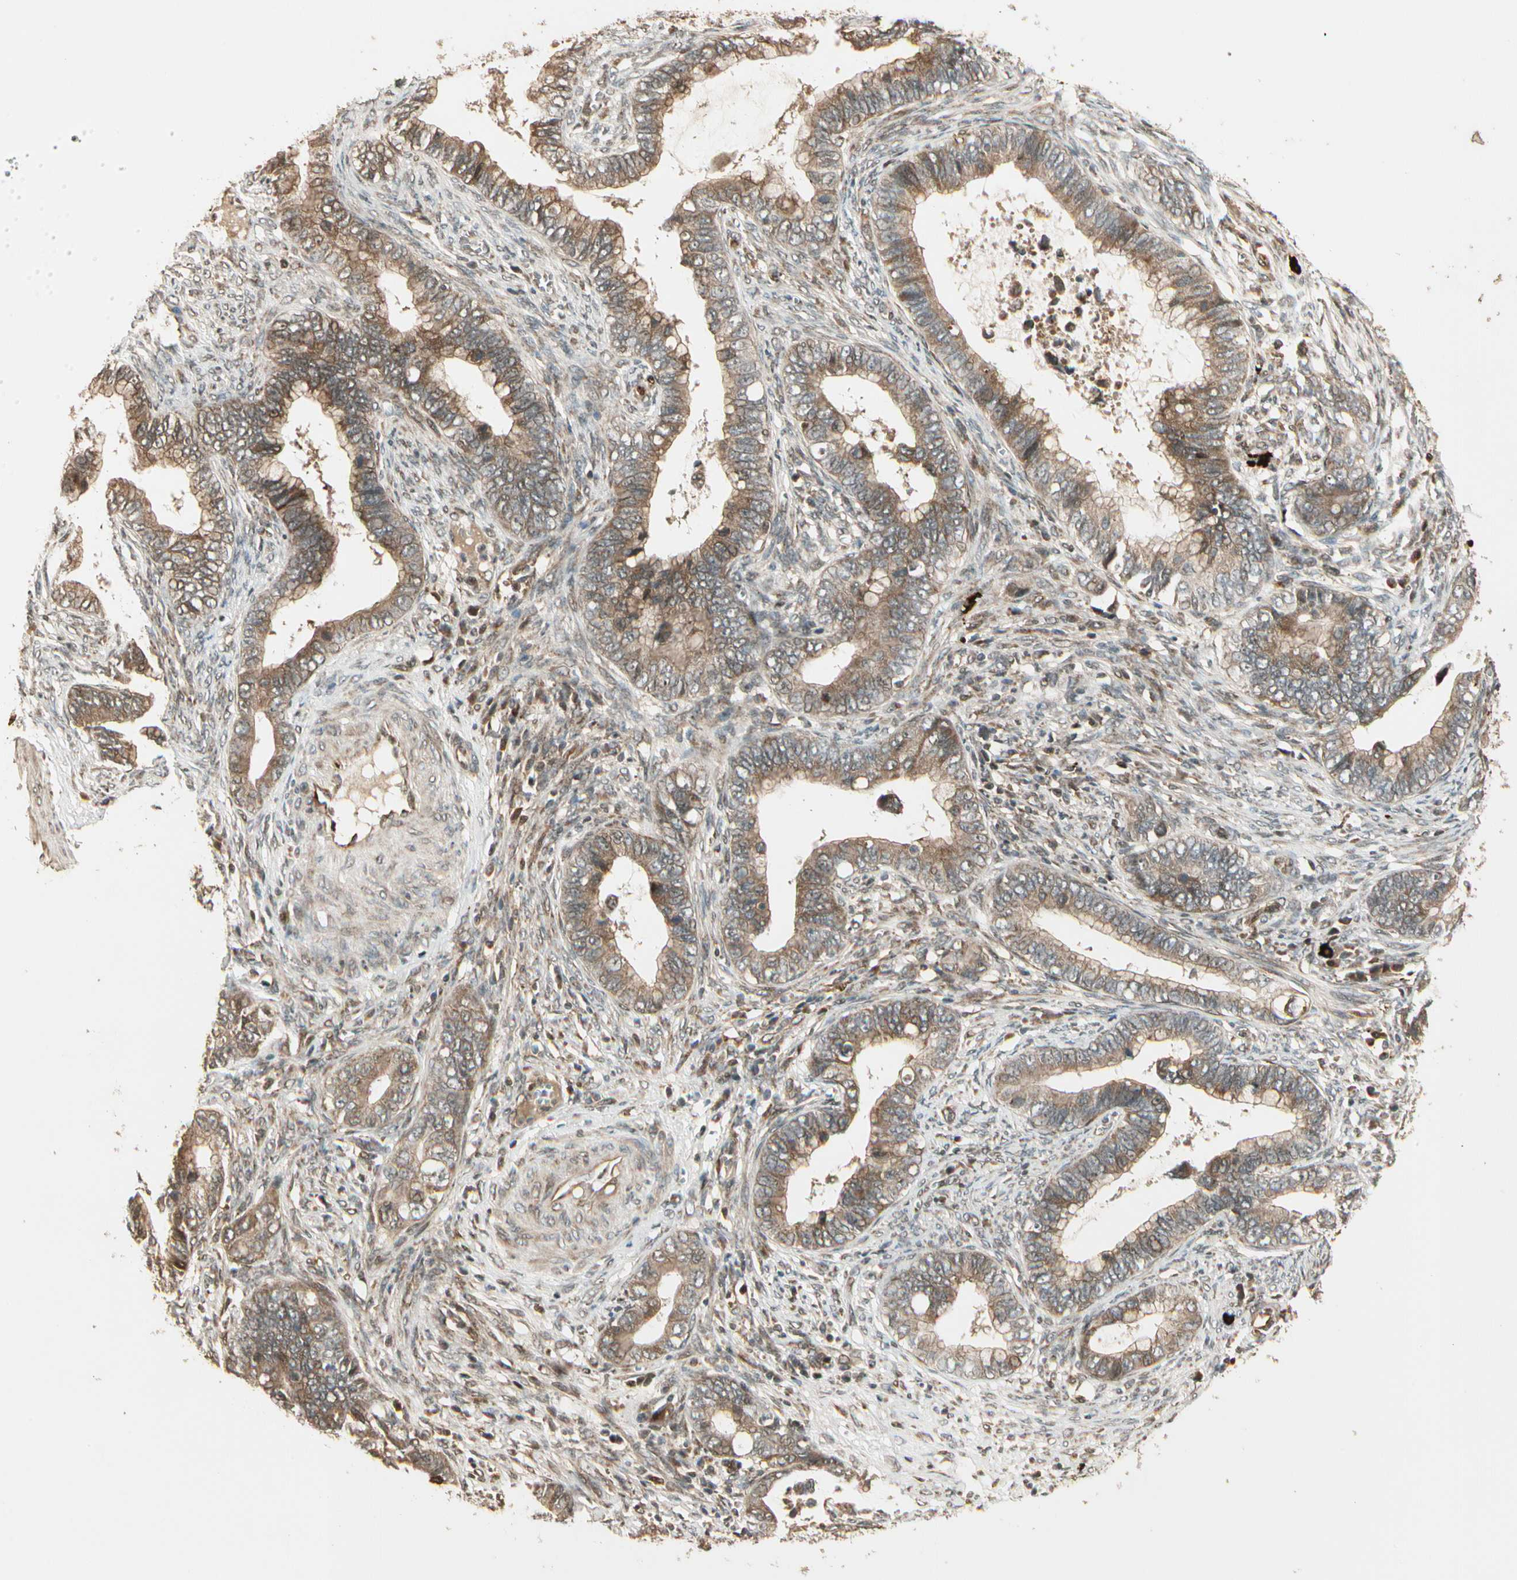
{"staining": {"intensity": "moderate", "quantity": ">75%", "location": "cytoplasmic/membranous"}, "tissue": "cervical cancer", "cell_type": "Tumor cells", "image_type": "cancer", "snomed": [{"axis": "morphology", "description": "Adenocarcinoma, NOS"}, {"axis": "topography", "description": "Cervix"}], "caption": "IHC of human adenocarcinoma (cervical) reveals medium levels of moderate cytoplasmic/membranous positivity in approximately >75% of tumor cells.", "gene": "GLUL", "patient": {"sex": "female", "age": 44}}